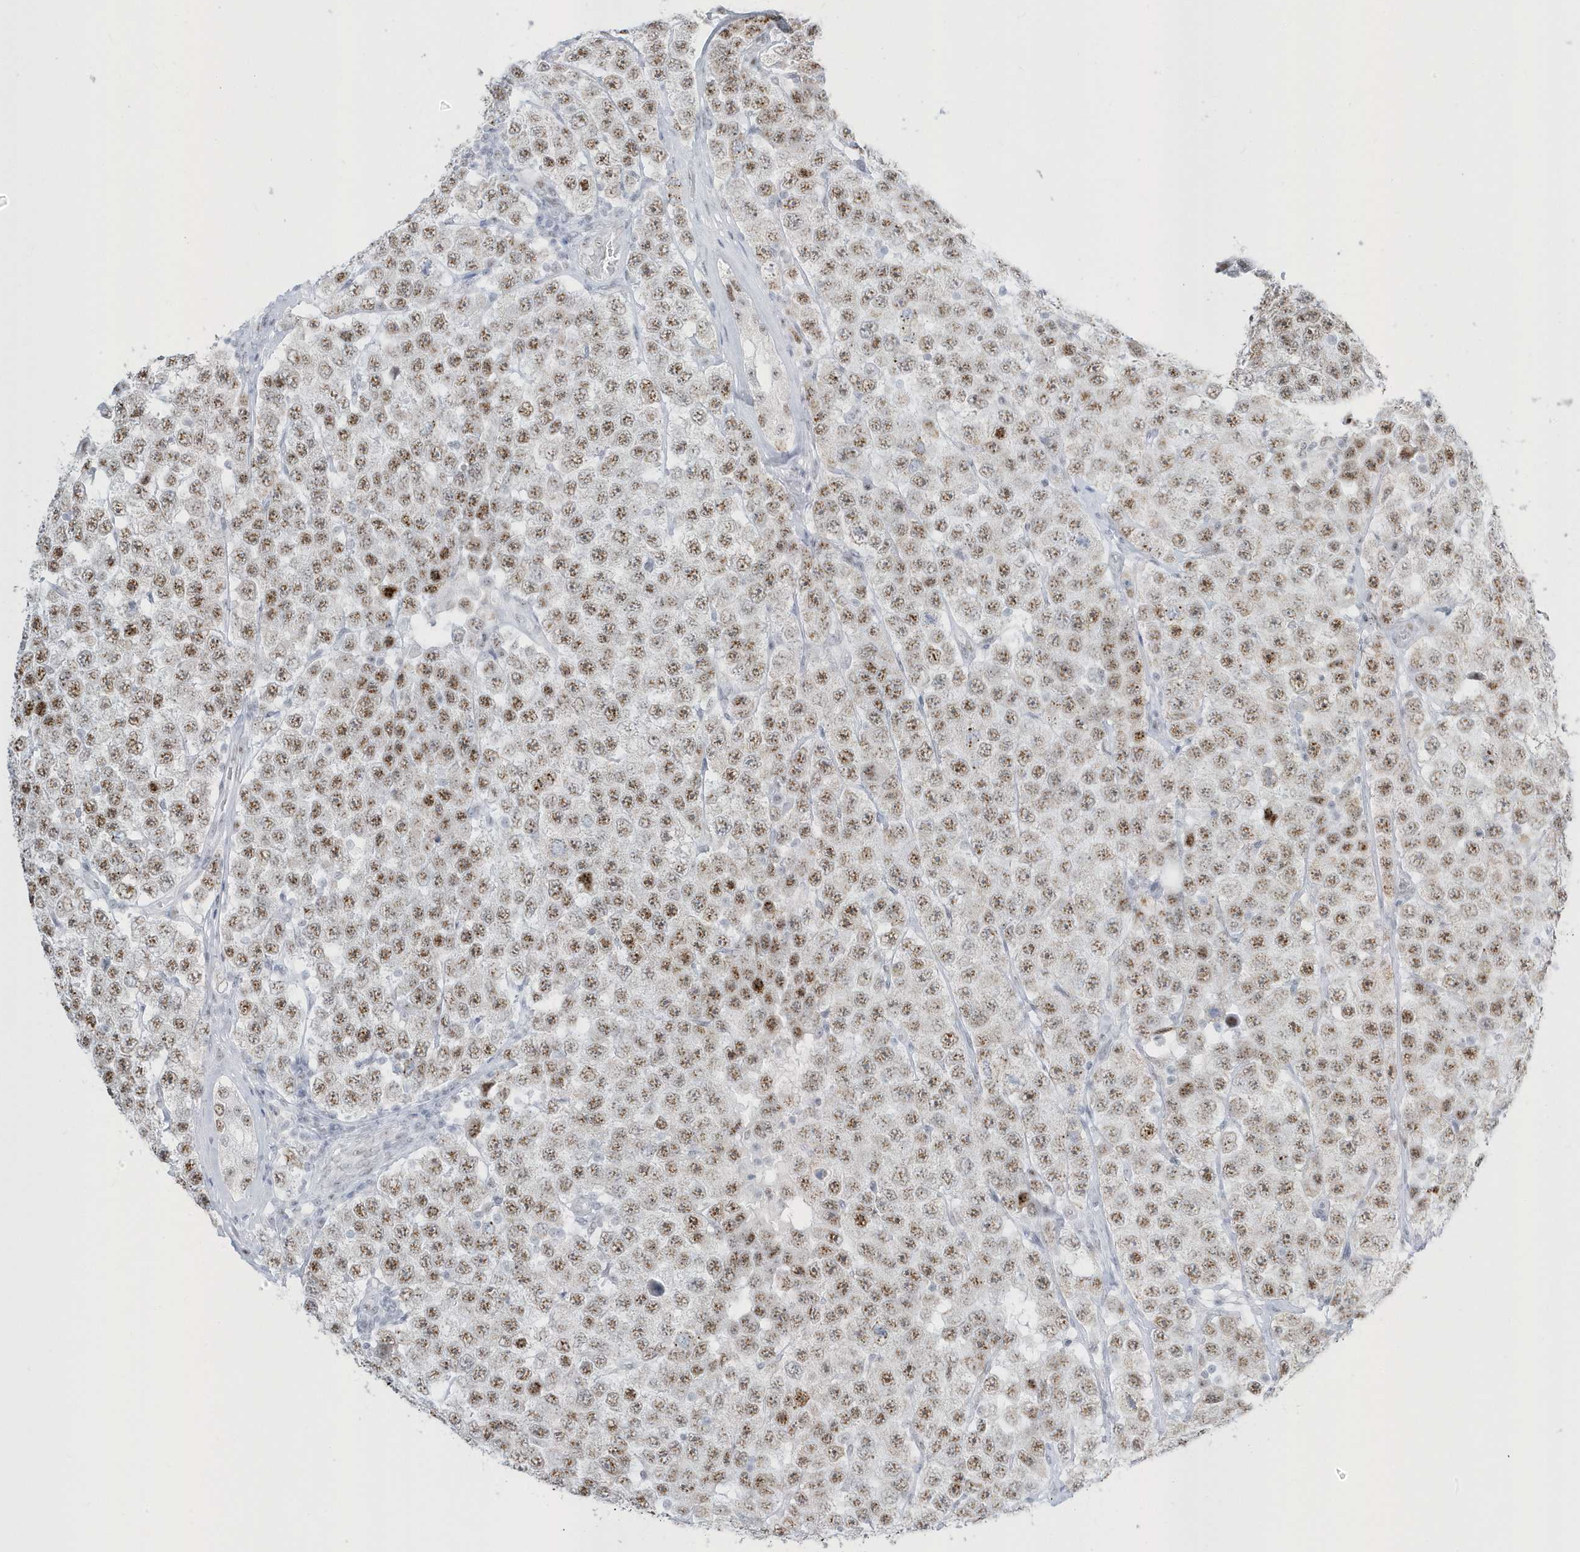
{"staining": {"intensity": "moderate", "quantity": ">75%", "location": "nuclear"}, "tissue": "testis cancer", "cell_type": "Tumor cells", "image_type": "cancer", "snomed": [{"axis": "morphology", "description": "Seminoma, NOS"}, {"axis": "topography", "description": "Testis"}], "caption": "Immunohistochemical staining of seminoma (testis) demonstrates medium levels of moderate nuclear protein staining in about >75% of tumor cells. (DAB (3,3'-diaminobenzidine) IHC with brightfield microscopy, high magnification).", "gene": "PLEKHN1", "patient": {"sex": "male", "age": 28}}